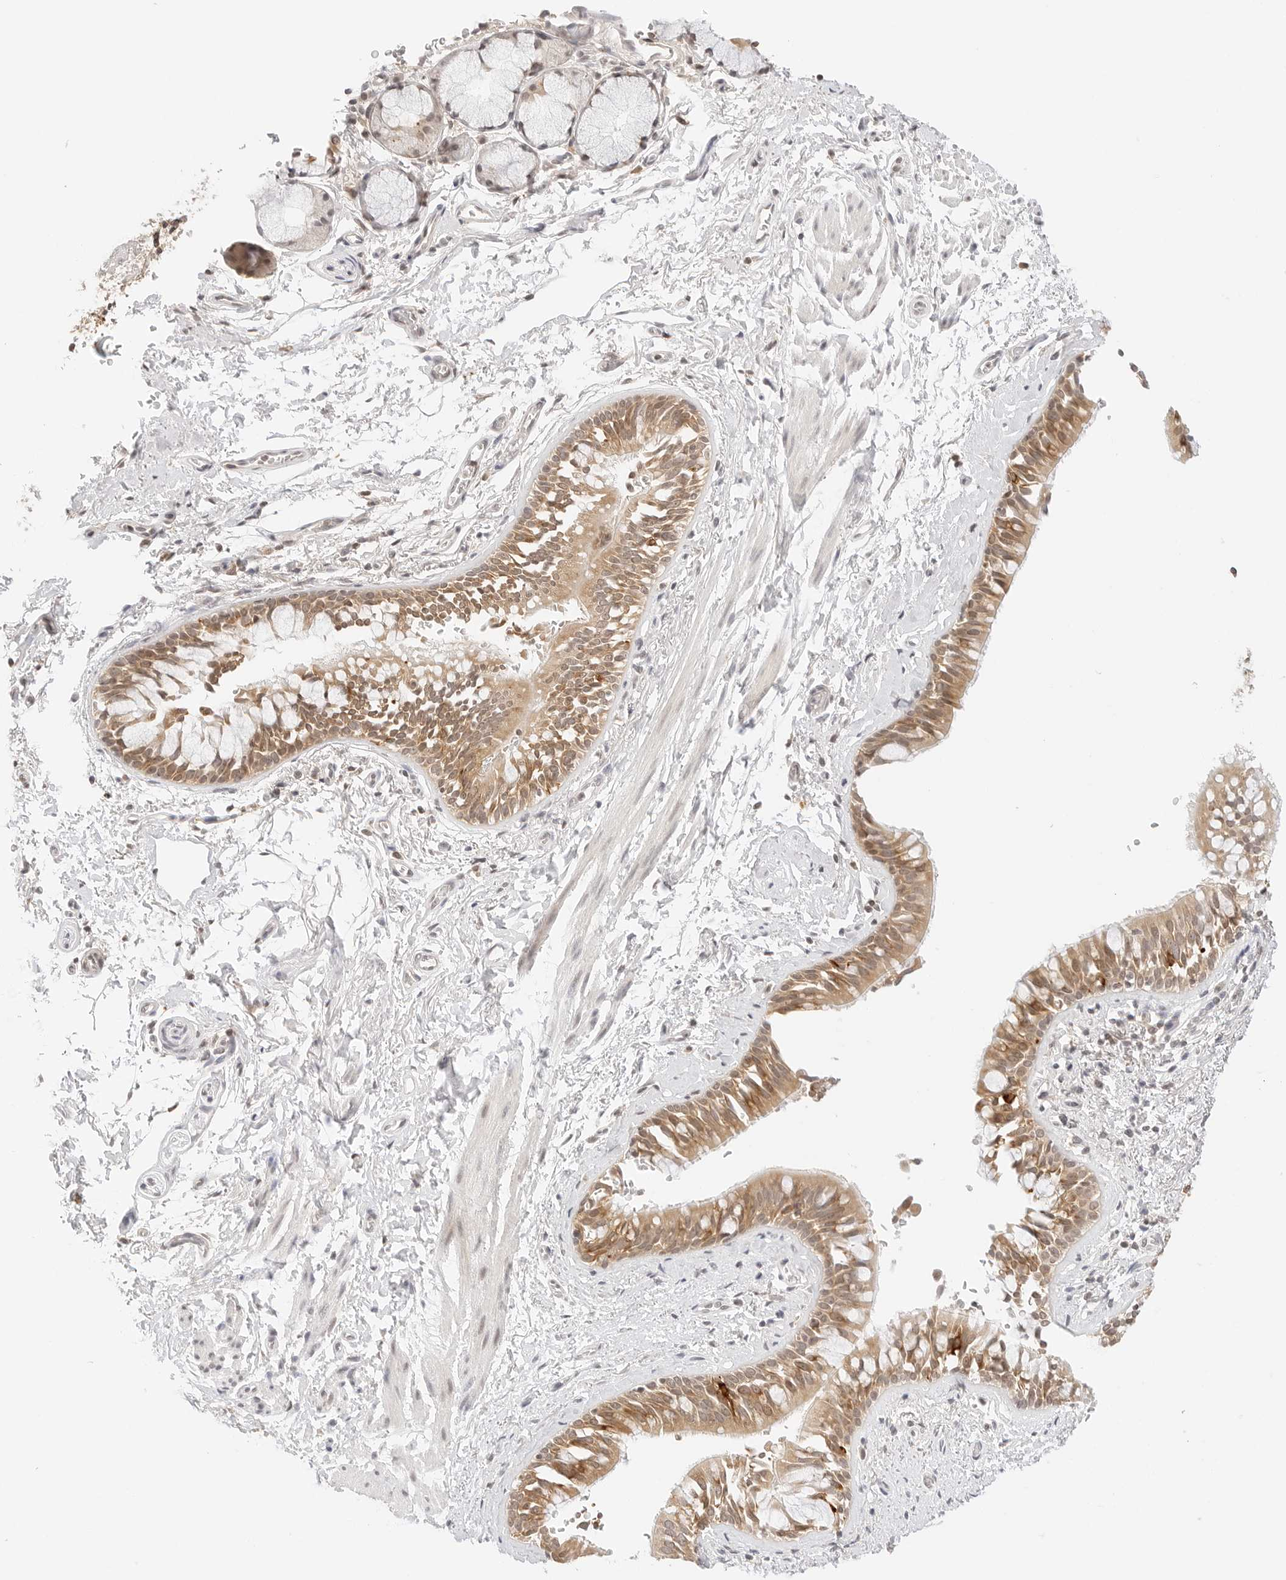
{"staining": {"intensity": "moderate", "quantity": ">75%", "location": "cytoplasmic/membranous"}, "tissue": "bronchus", "cell_type": "Respiratory epithelial cells", "image_type": "normal", "snomed": [{"axis": "morphology", "description": "Normal tissue, NOS"}, {"axis": "morphology", "description": "Inflammation, NOS"}, {"axis": "topography", "description": "Cartilage tissue"}, {"axis": "topography", "description": "Bronchus"}, {"axis": "topography", "description": "Lung"}], "caption": "An IHC image of benign tissue is shown. Protein staining in brown shows moderate cytoplasmic/membranous positivity in bronchus within respiratory epithelial cells.", "gene": "SEPTIN4", "patient": {"sex": "female", "age": 64}}